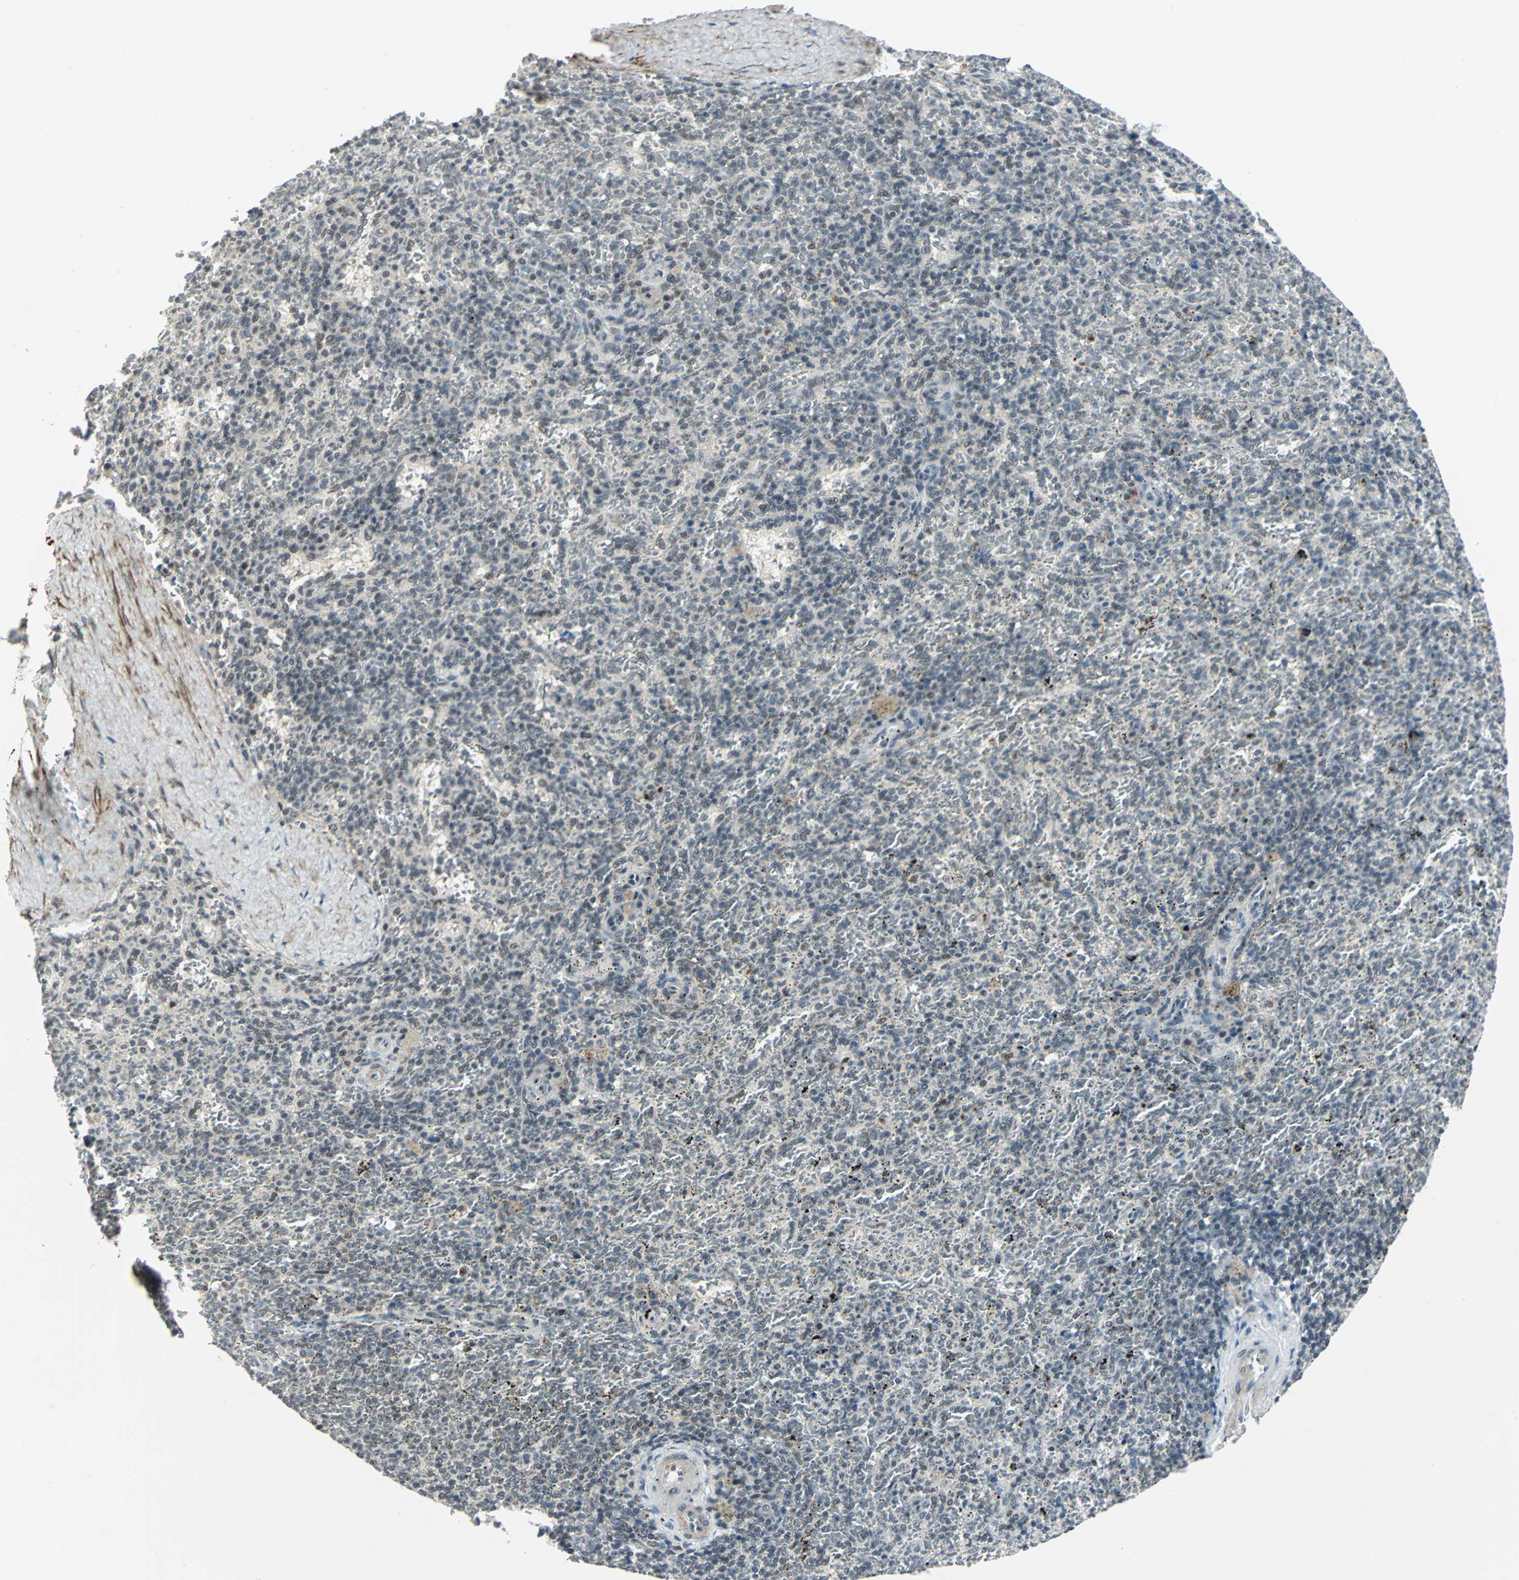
{"staining": {"intensity": "negative", "quantity": "none", "location": "none"}, "tissue": "spleen", "cell_type": "Cells in red pulp", "image_type": "normal", "snomed": [{"axis": "morphology", "description": "Normal tissue, NOS"}, {"axis": "topography", "description": "Spleen"}], "caption": "A photomicrograph of spleen stained for a protein demonstrates no brown staining in cells in red pulp. (IHC, brightfield microscopy, high magnification).", "gene": "MTA1", "patient": {"sex": "female", "age": 43}}